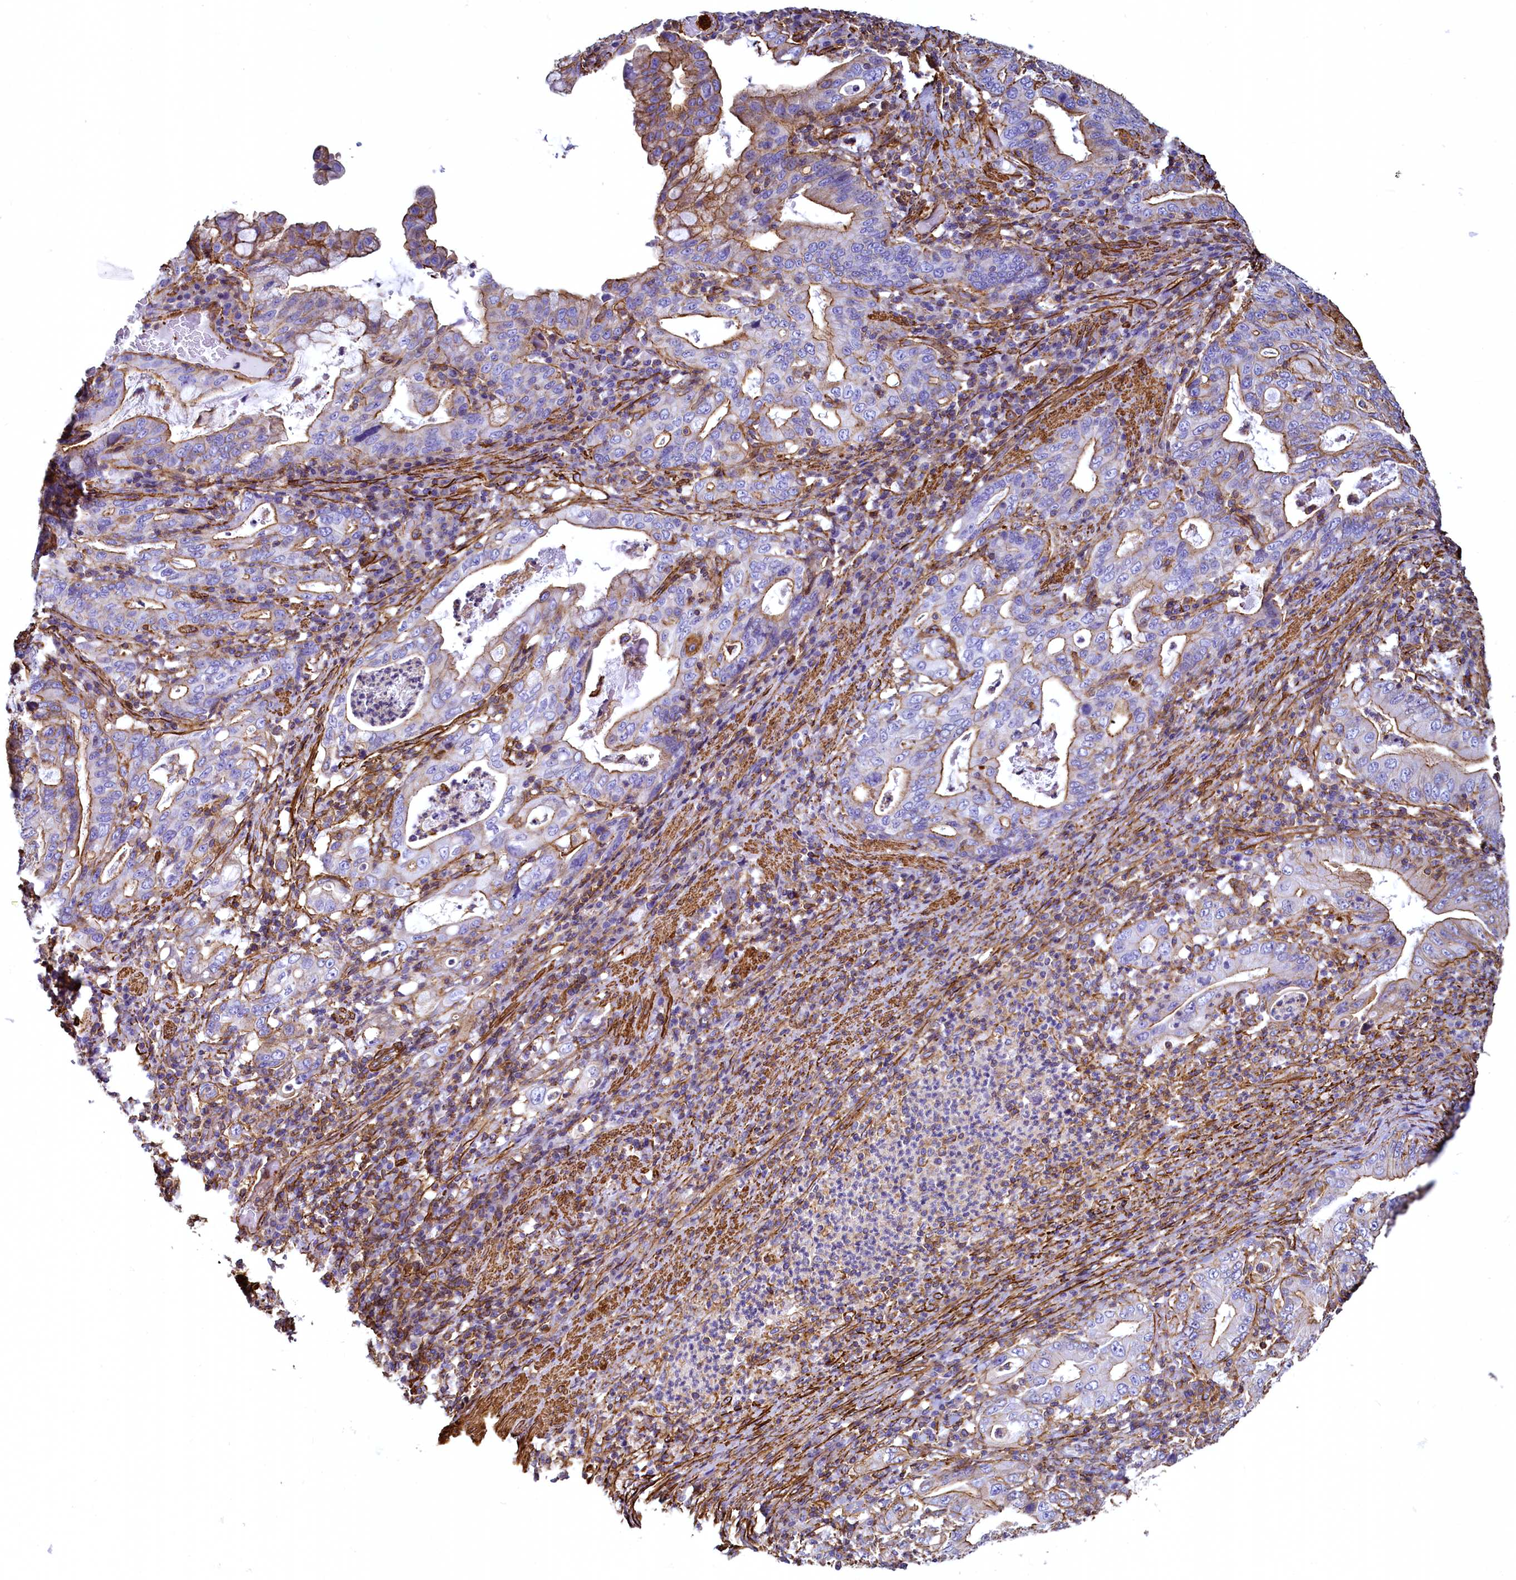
{"staining": {"intensity": "moderate", "quantity": "25%-75%", "location": "cytoplasmic/membranous"}, "tissue": "stomach cancer", "cell_type": "Tumor cells", "image_type": "cancer", "snomed": [{"axis": "morphology", "description": "Normal tissue, NOS"}, {"axis": "morphology", "description": "Adenocarcinoma, NOS"}, {"axis": "topography", "description": "Esophagus"}, {"axis": "topography", "description": "Stomach, upper"}, {"axis": "topography", "description": "Peripheral nerve tissue"}], "caption": "A high-resolution micrograph shows IHC staining of adenocarcinoma (stomach), which shows moderate cytoplasmic/membranous expression in about 25%-75% of tumor cells. The staining was performed using DAB (3,3'-diaminobenzidine), with brown indicating positive protein expression. Nuclei are stained blue with hematoxylin.", "gene": "THBS1", "patient": {"sex": "male", "age": 62}}